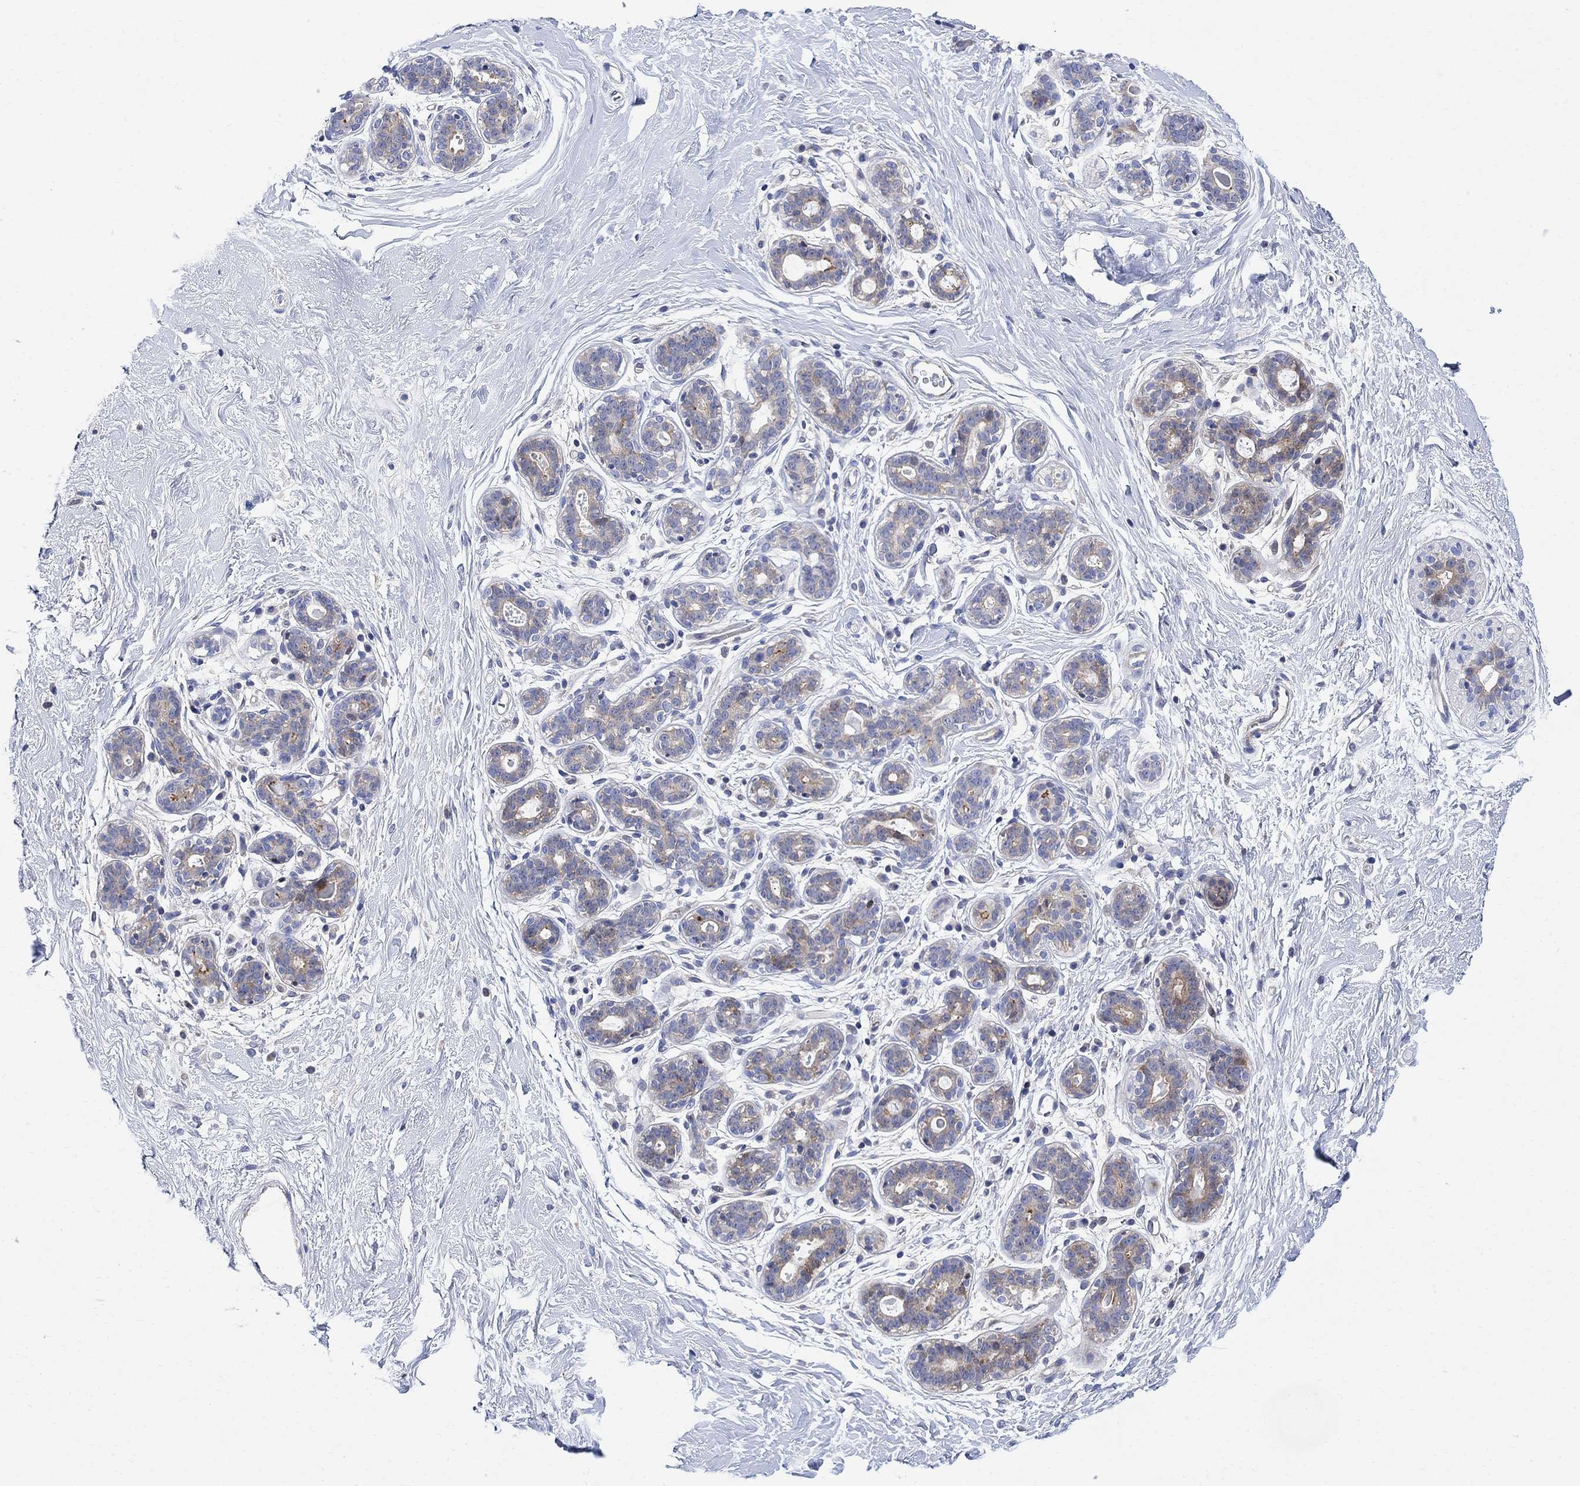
{"staining": {"intensity": "negative", "quantity": "none", "location": "none"}, "tissue": "breast", "cell_type": "Adipocytes", "image_type": "normal", "snomed": [{"axis": "morphology", "description": "Normal tissue, NOS"}, {"axis": "topography", "description": "Breast"}], "caption": "Histopathology image shows no significant protein staining in adipocytes of benign breast.", "gene": "ARSK", "patient": {"sex": "female", "age": 43}}